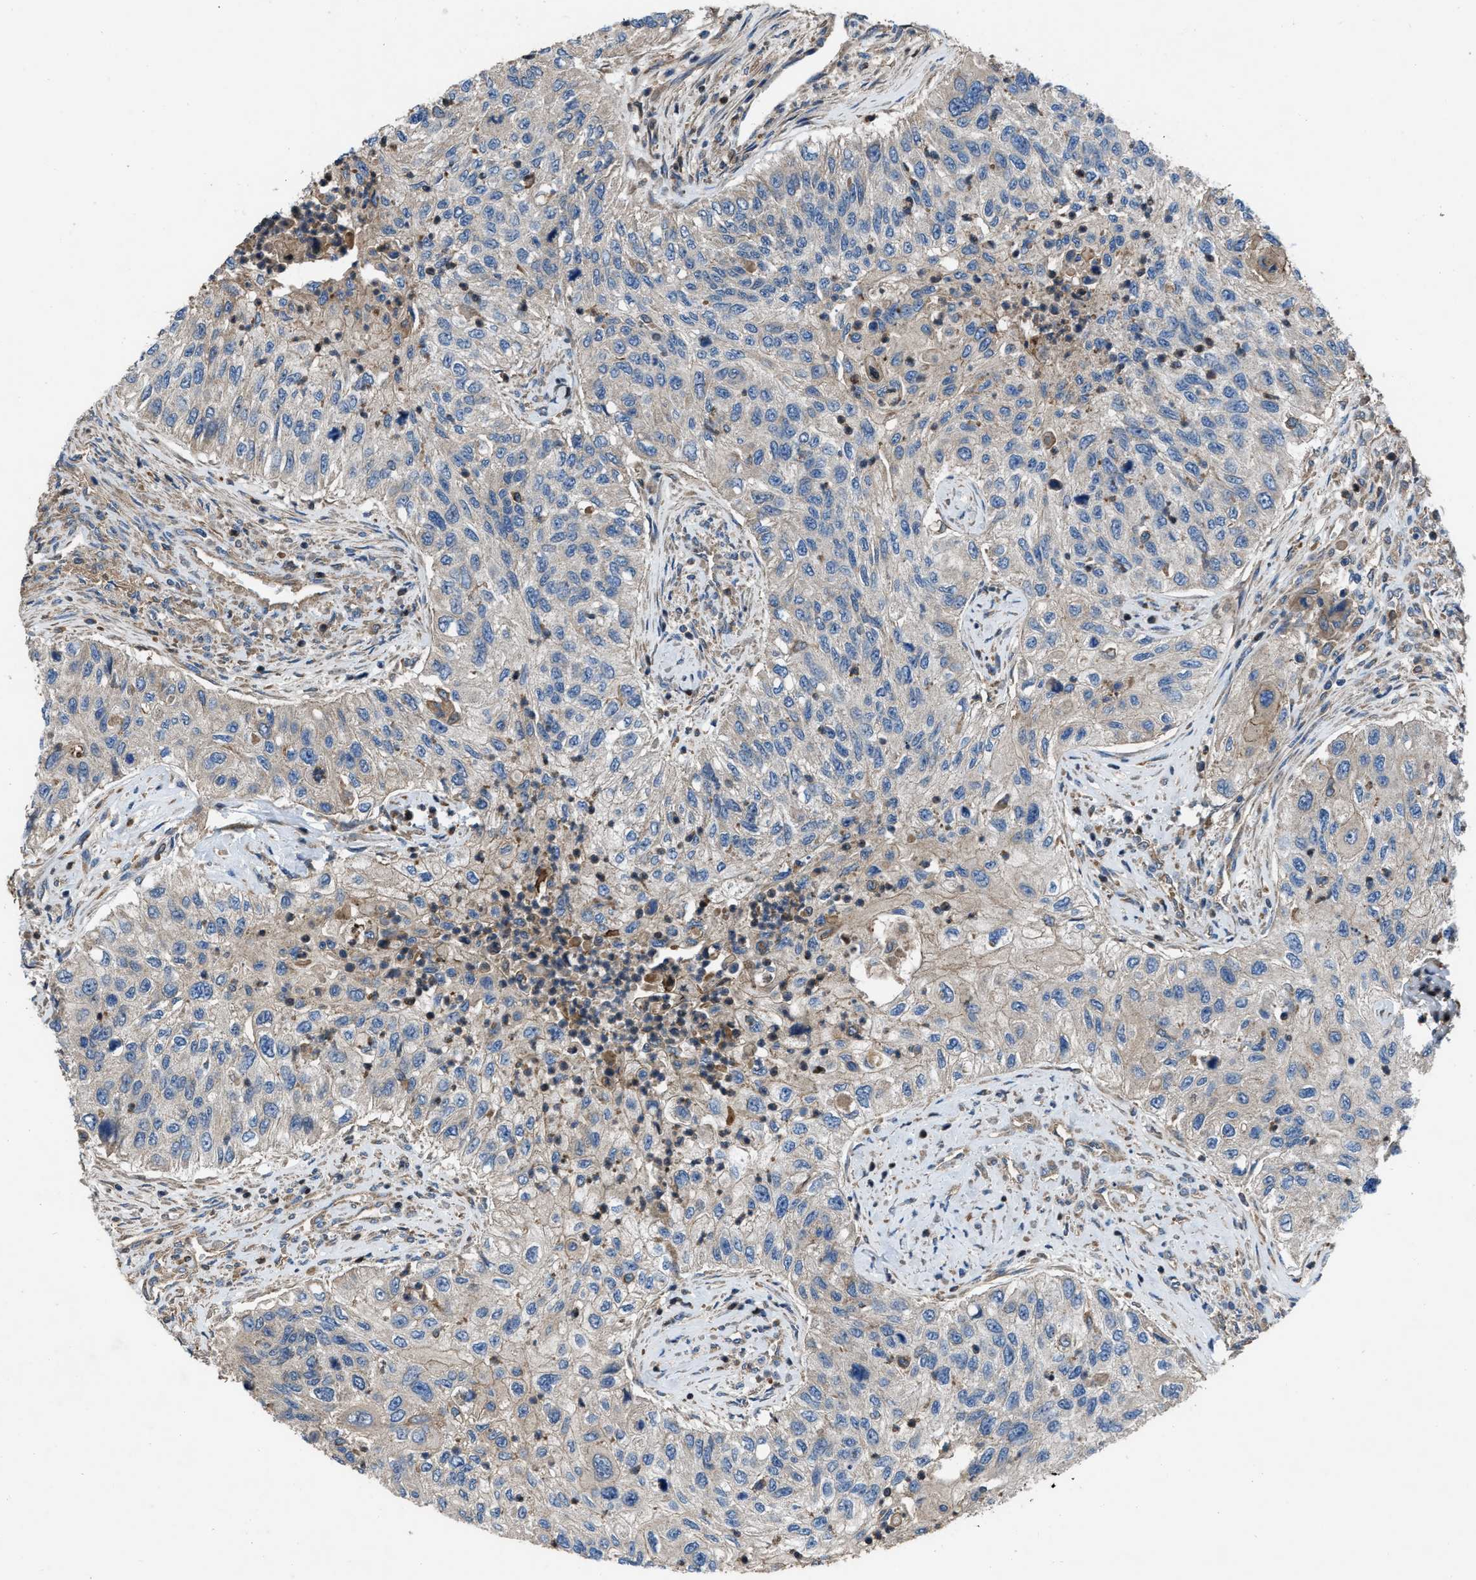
{"staining": {"intensity": "weak", "quantity": "<25%", "location": "cytoplasmic/membranous"}, "tissue": "urothelial cancer", "cell_type": "Tumor cells", "image_type": "cancer", "snomed": [{"axis": "morphology", "description": "Urothelial carcinoma, High grade"}, {"axis": "topography", "description": "Urinary bladder"}], "caption": "Human urothelial carcinoma (high-grade) stained for a protein using IHC displays no expression in tumor cells.", "gene": "USP25", "patient": {"sex": "female", "age": 60}}